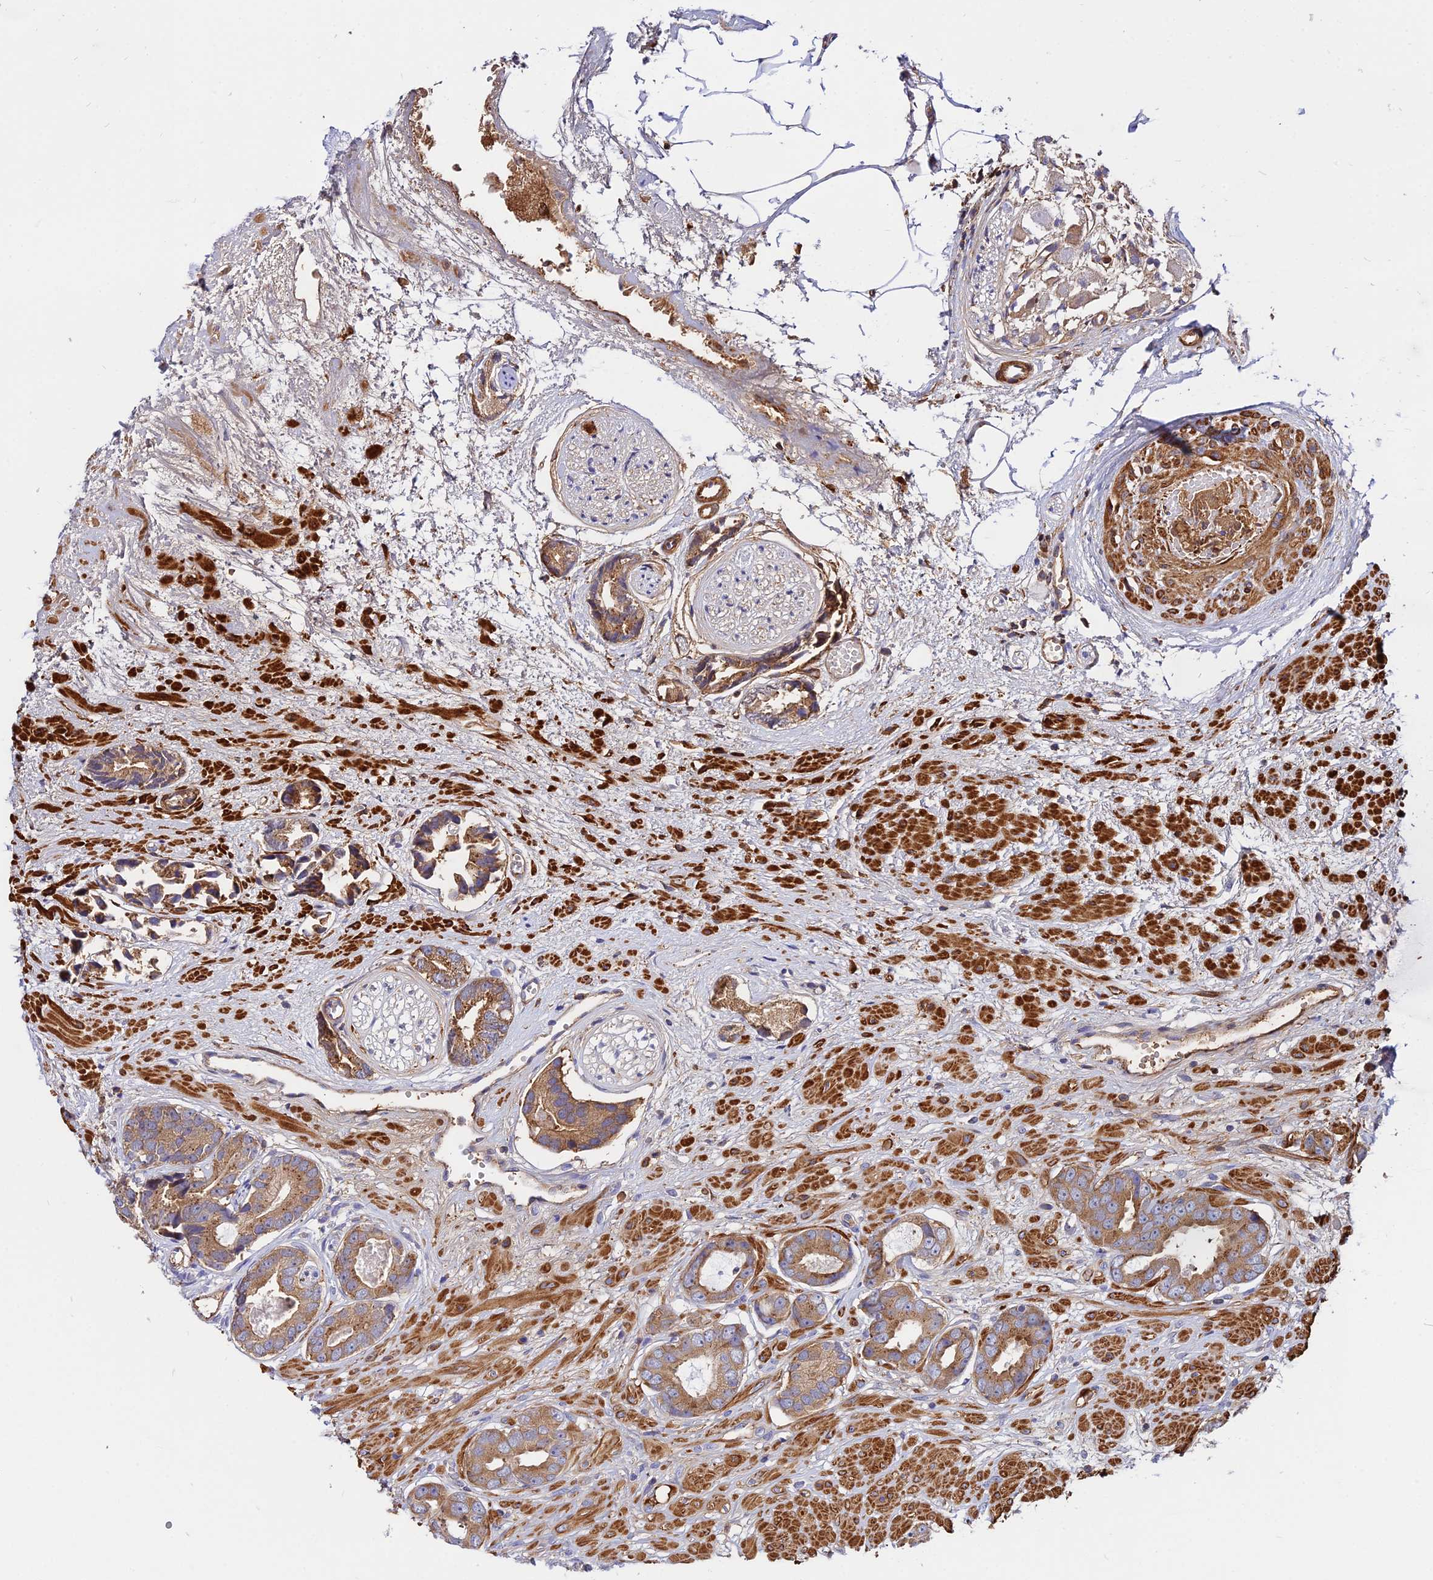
{"staining": {"intensity": "moderate", "quantity": ">75%", "location": "cytoplasmic/membranous"}, "tissue": "prostate cancer", "cell_type": "Tumor cells", "image_type": "cancer", "snomed": [{"axis": "morphology", "description": "Adenocarcinoma, Low grade"}, {"axis": "topography", "description": "Prostate"}], "caption": "Immunohistochemistry photomicrograph of neoplastic tissue: adenocarcinoma (low-grade) (prostate) stained using immunohistochemistry demonstrates medium levels of moderate protein expression localized specifically in the cytoplasmic/membranous of tumor cells, appearing as a cytoplasmic/membranous brown color.", "gene": "PYM1", "patient": {"sex": "male", "age": 64}}